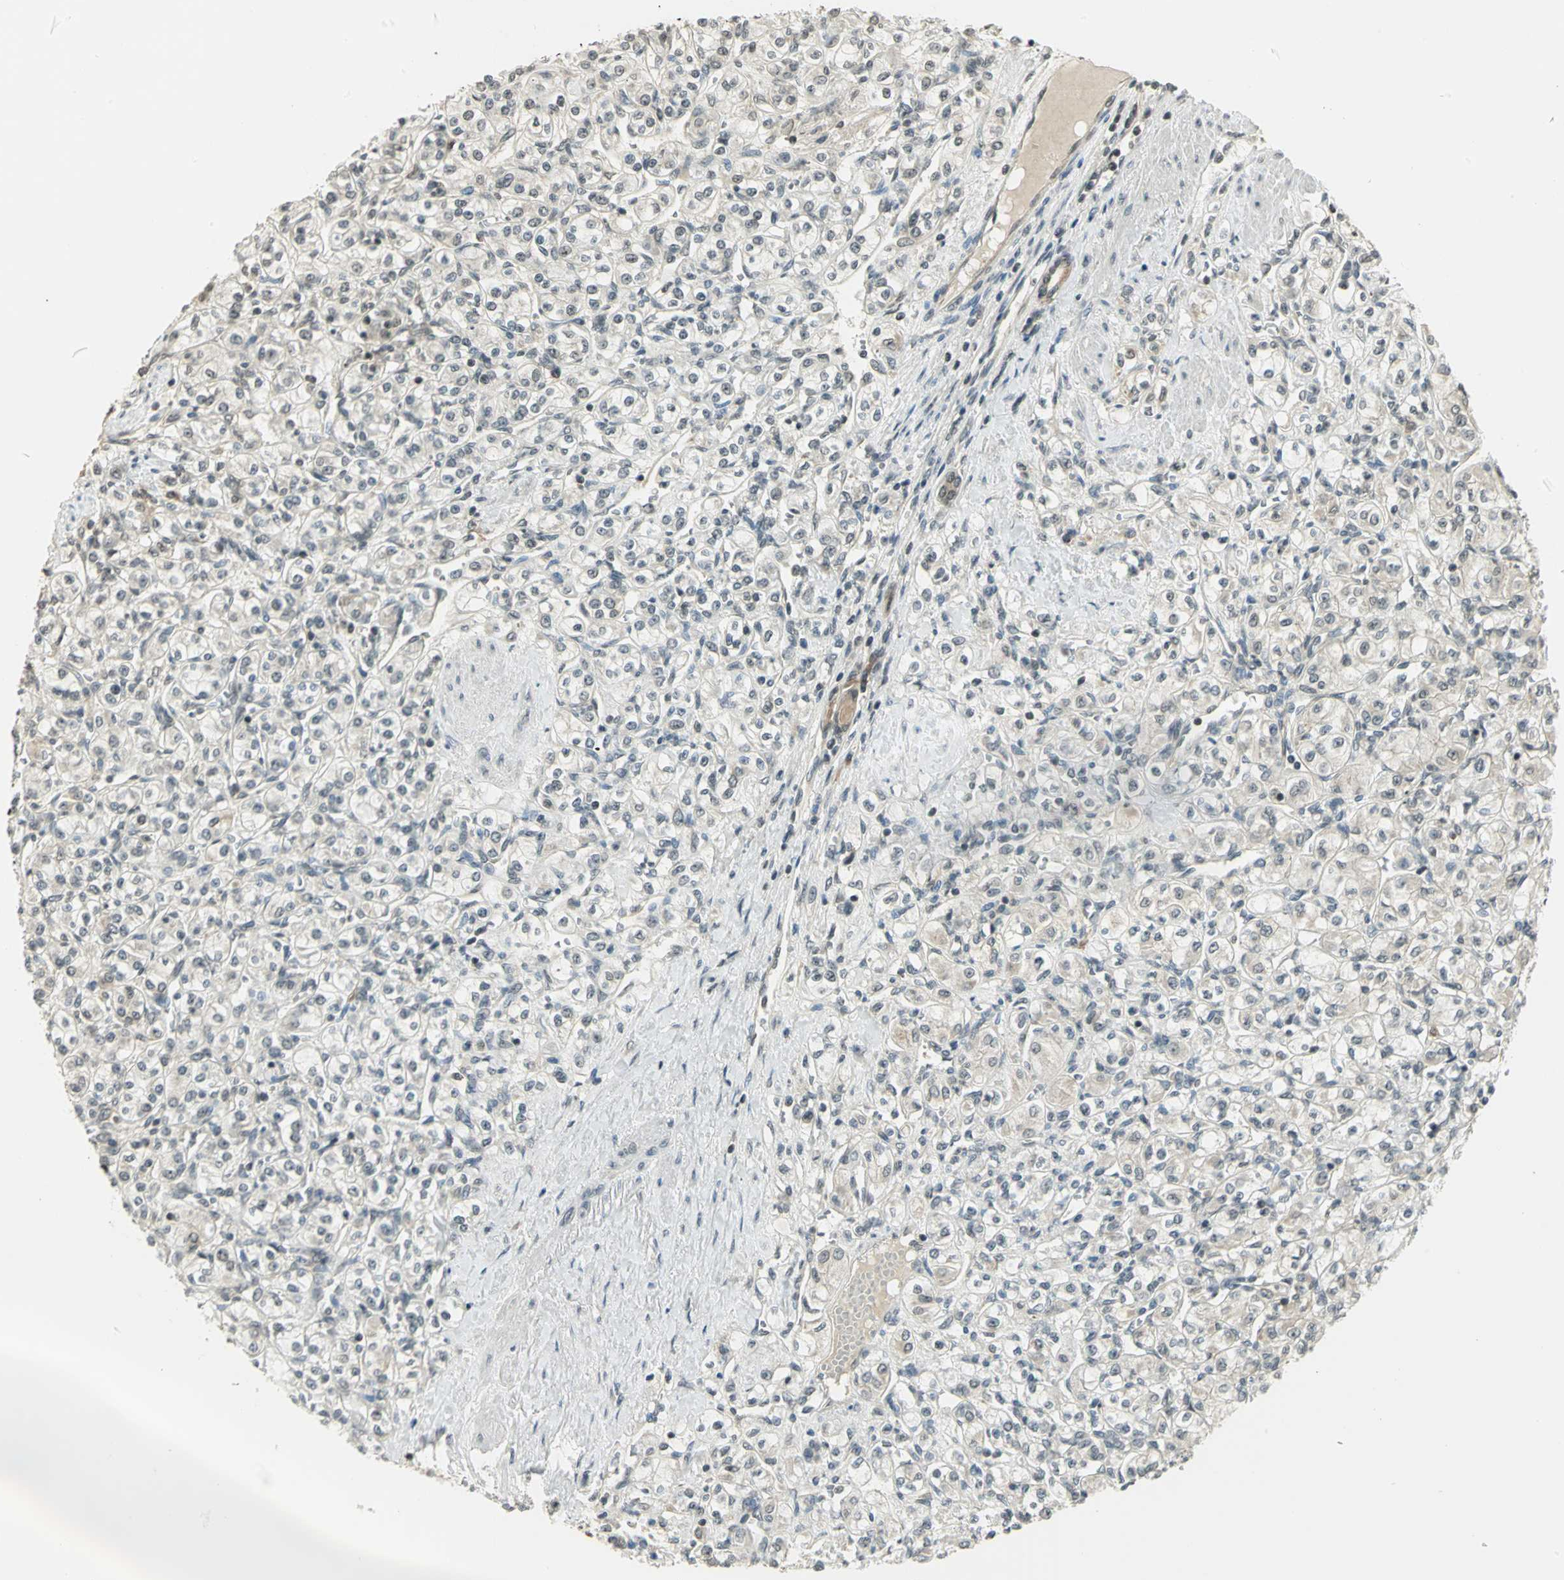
{"staining": {"intensity": "negative", "quantity": "none", "location": "none"}, "tissue": "renal cancer", "cell_type": "Tumor cells", "image_type": "cancer", "snomed": [{"axis": "morphology", "description": "Adenocarcinoma, NOS"}, {"axis": "topography", "description": "Kidney"}], "caption": "Tumor cells are negative for brown protein staining in adenocarcinoma (renal).", "gene": "CDC34", "patient": {"sex": "male", "age": 77}}